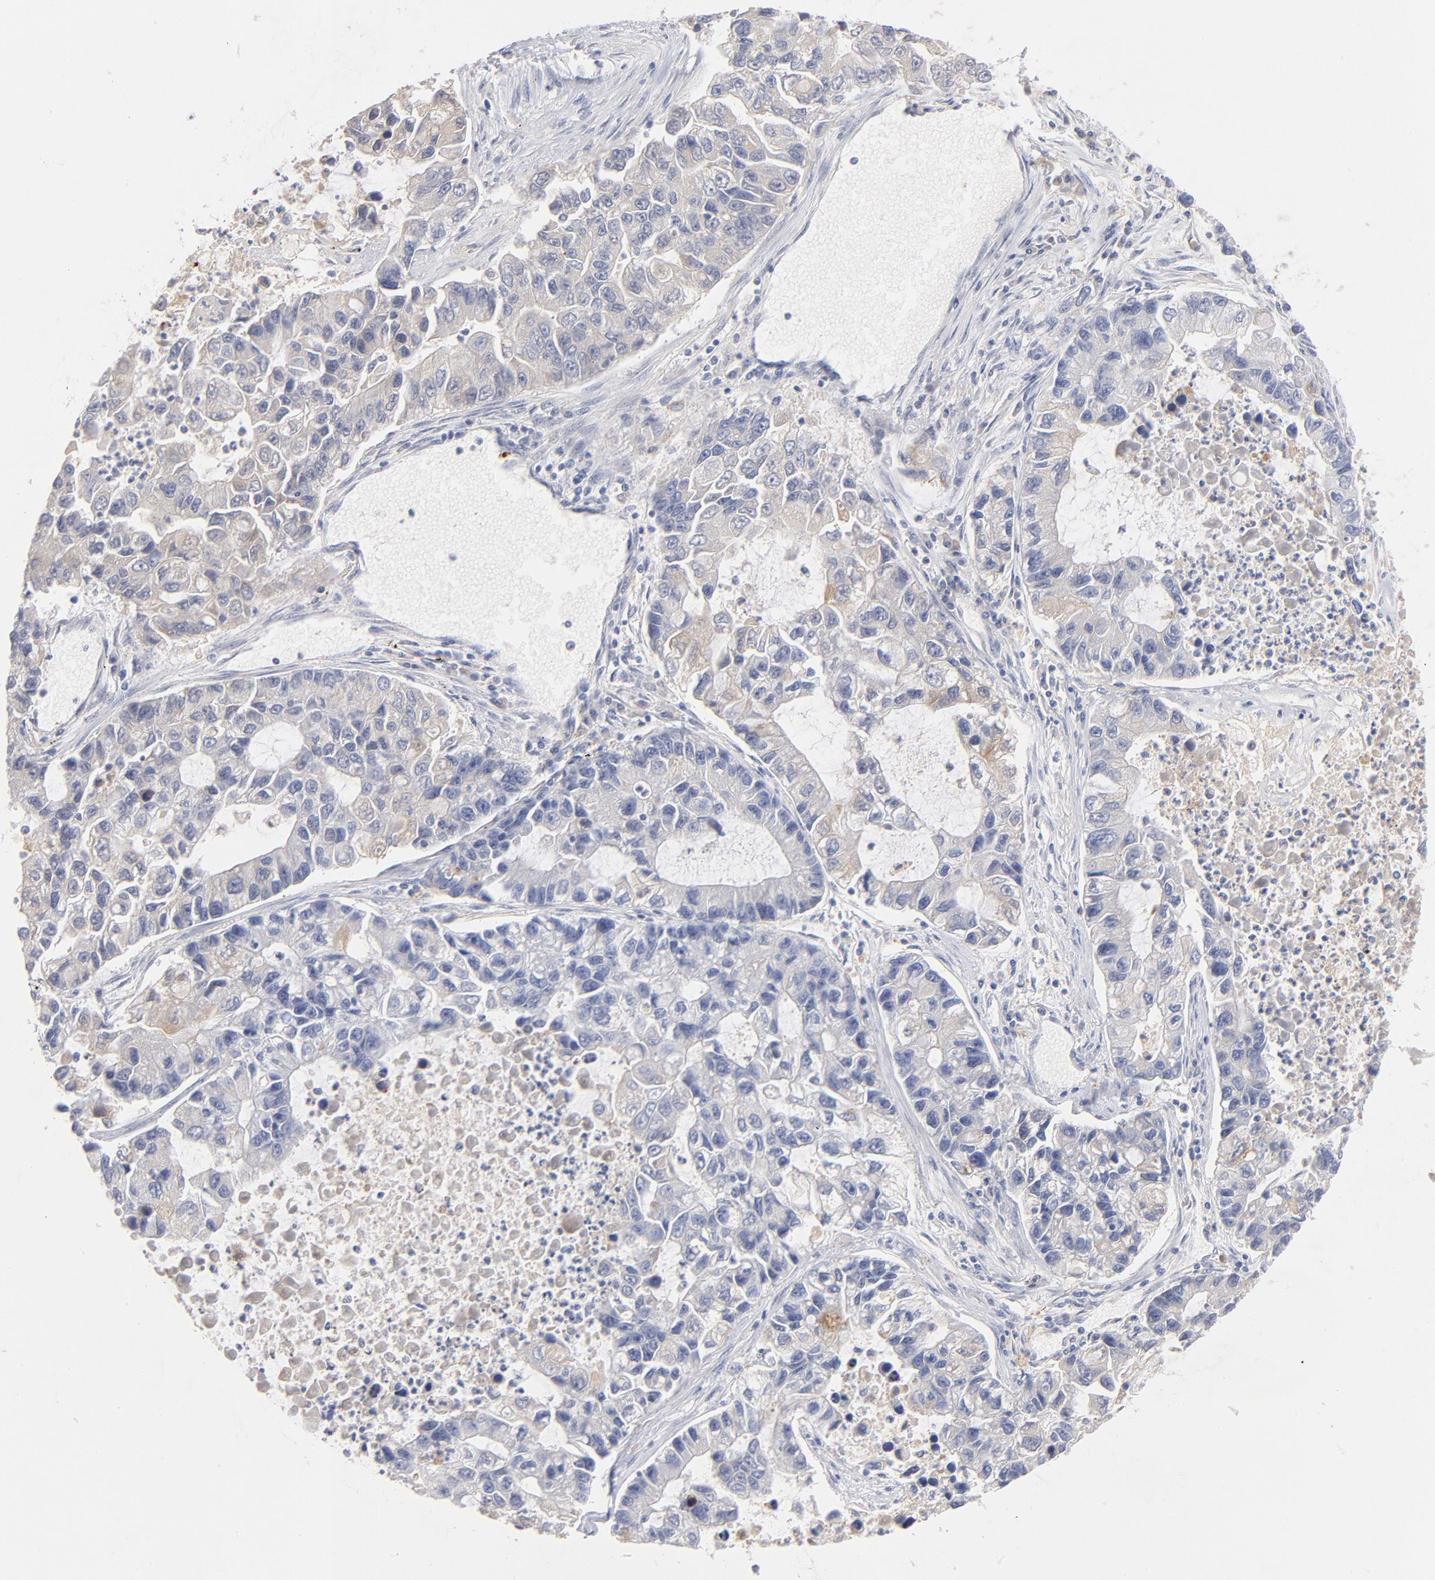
{"staining": {"intensity": "negative", "quantity": "none", "location": "none"}, "tissue": "lung cancer", "cell_type": "Tumor cells", "image_type": "cancer", "snomed": [{"axis": "morphology", "description": "Adenocarcinoma, NOS"}, {"axis": "topography", "description": "Lung"}], "caption": "Immunohistochemistry (IHC) histopathology image of neoplastic tissue: human lung cancer (adenocarcinoma) stained with DAB exhibits no significant protein staining in tumor cells. The staining is performed using DAB (3,3'-diaminobenzidine) brown chromogen with nuclei counter-stained in using hematoxylin.", "gene": "C3", "patient": {"sex": "female", "age": 51}}